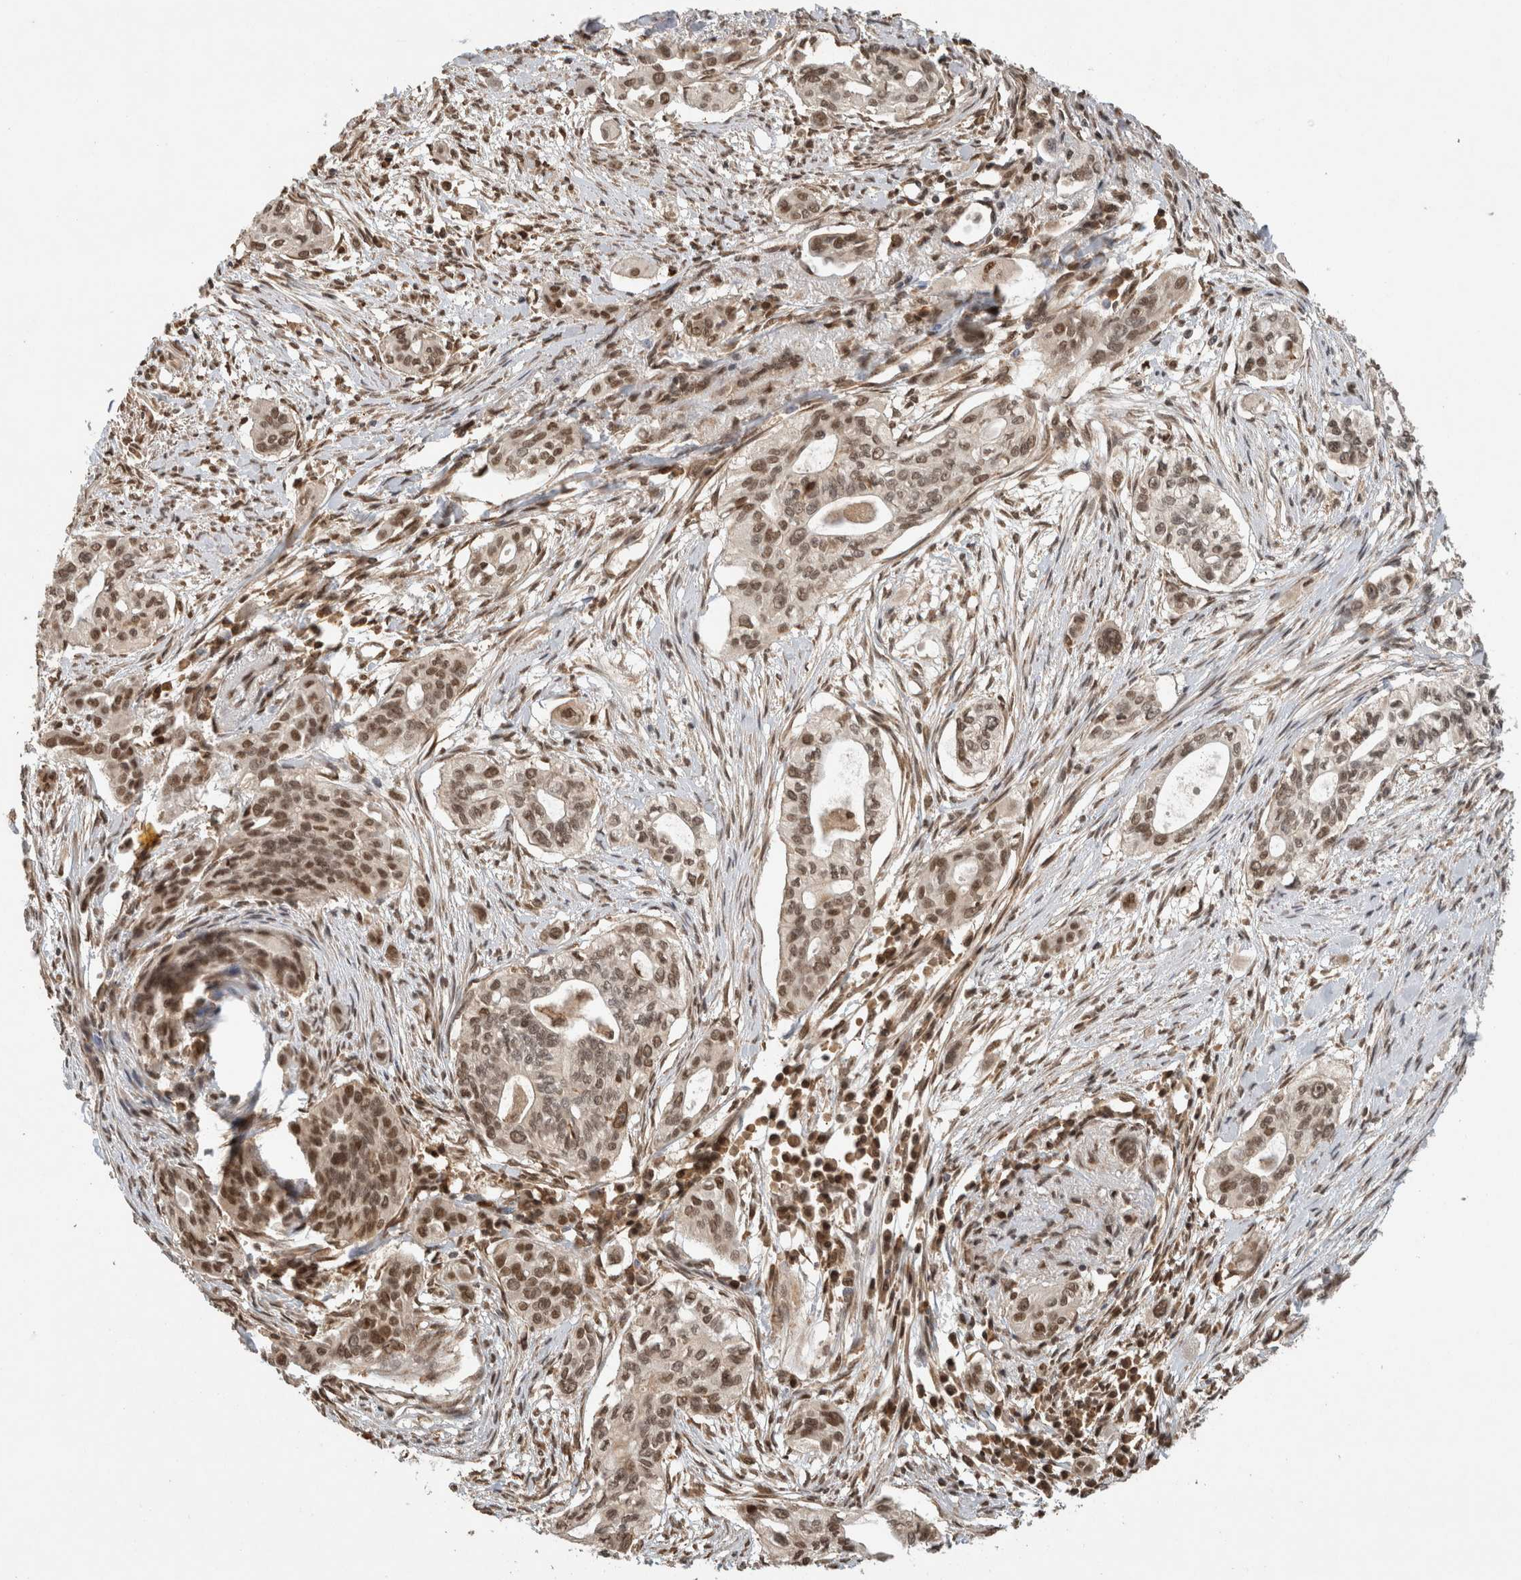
{"staining": {"intensity": "moderate", "quantity": ">75%", "location": "nuclear"}, "tissue": "pancreatic cancer", "cell_type": "Tumor cells", "image_type": "cancer", "snomed": [{"axis": "morphology", "description": "Adenocarcinoma, NOS"}, {"axis": "topography", "description": "Pancreas"}], "caption": "Moderate nuclear positivity for a protein is identified in approximately >75% of tumor cells of pancreatic cancer (adenocarcinoma) using IHC.", "gene": "C1orf21", "patient": {"sex": "female", "age": 60}}